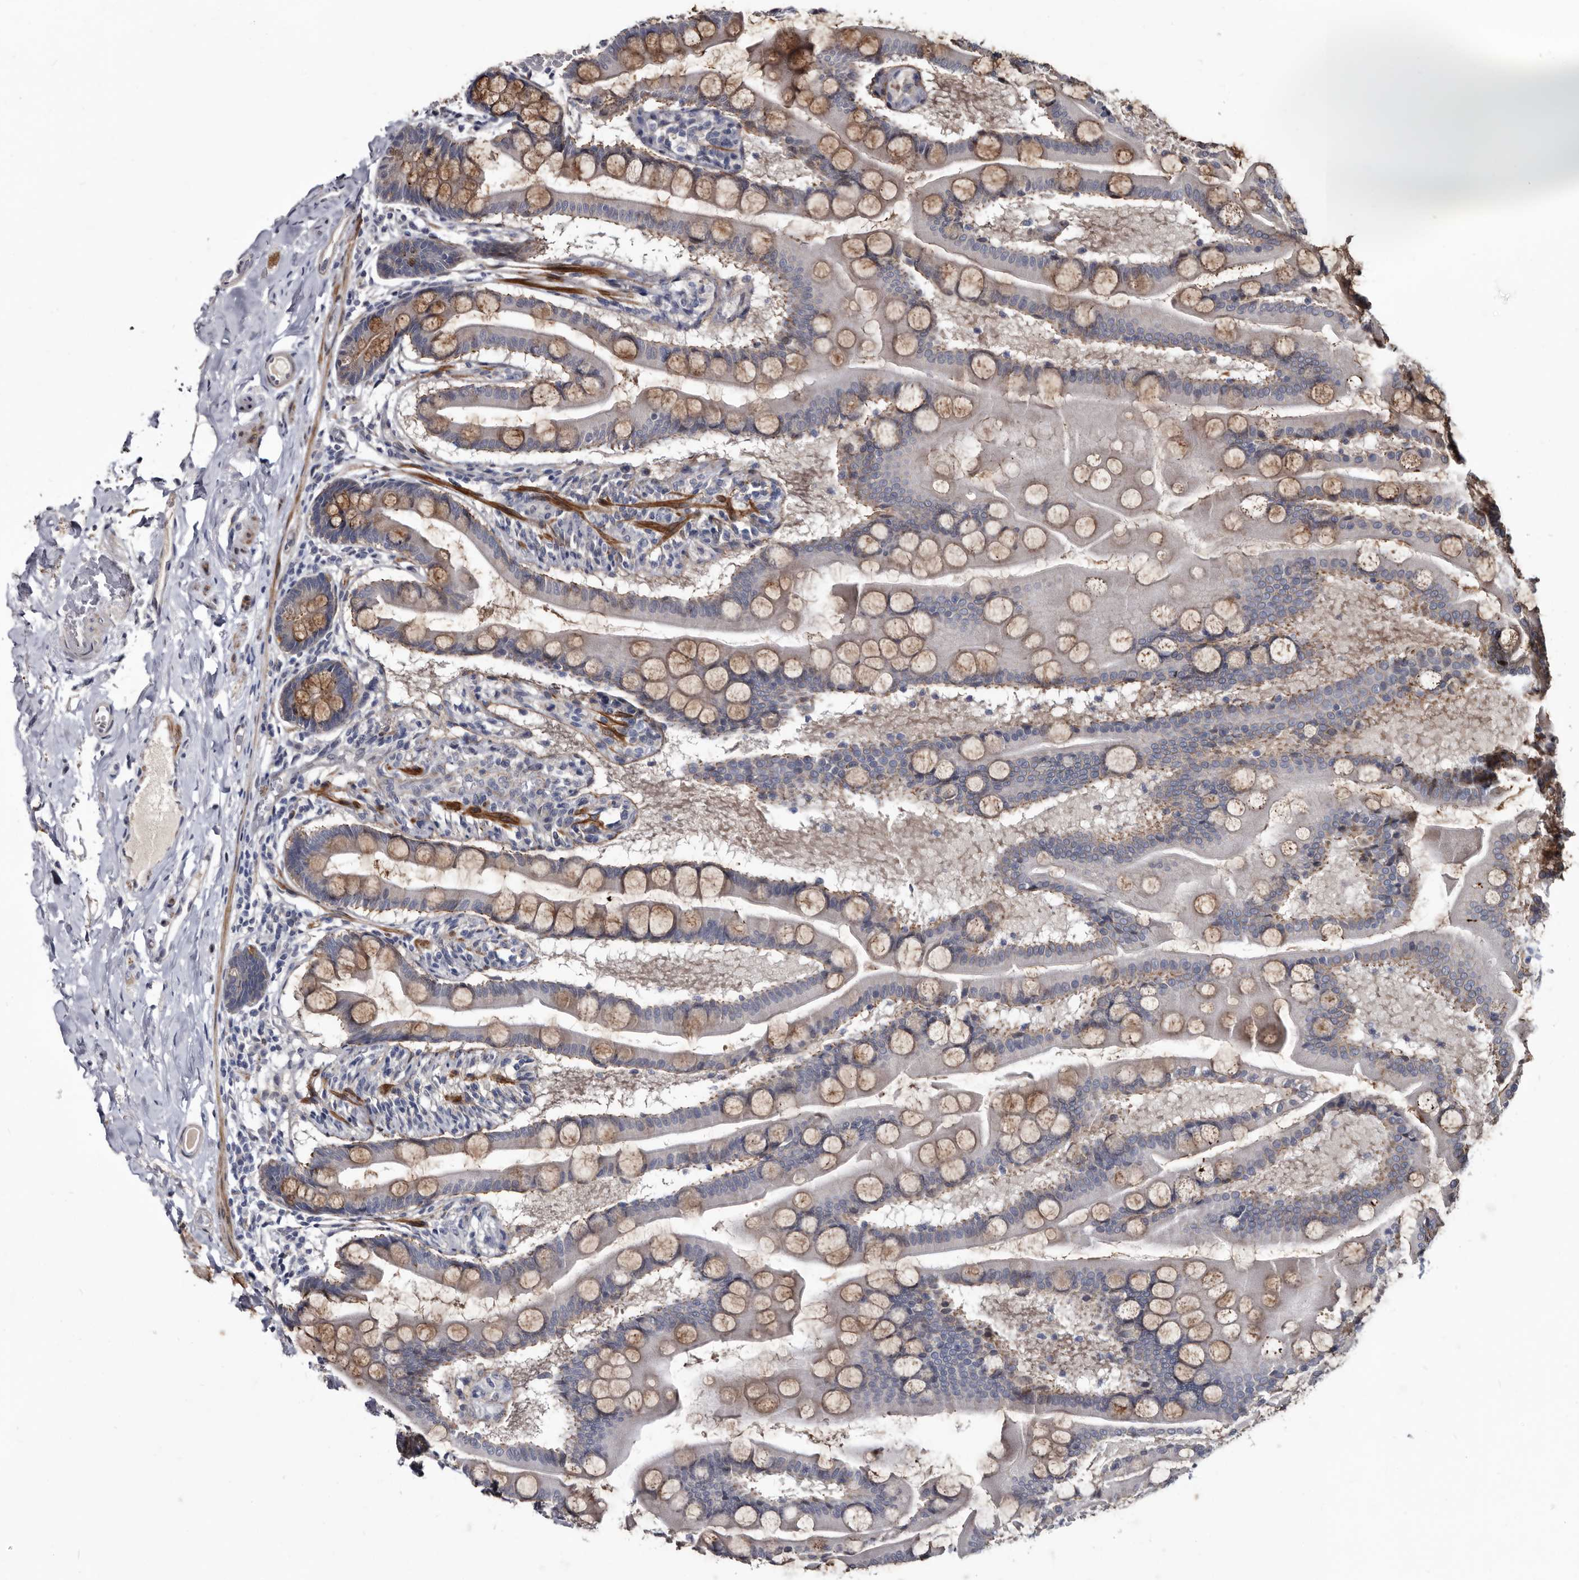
{"staining": {"intensity": "moderate", "quantity": "25%-75%", "location": "cytoplasmic/membranous"}, "tissue": "small intestine", "cell_type": "Glandular cells", "image_type": "normal", "snomed": [{"axis": "morphology", "description": "Normal tissue, NOS"}, {"axis": "topography", "description": "Small intestine"}], "caption": "A medium amount of moderate cytoplasmic/membranous expression is seen in approximately 25%-75% of glandular cells in benign small intestine.", "gene": "PROM1", "patient": {"sex": "male", "age": 41}}